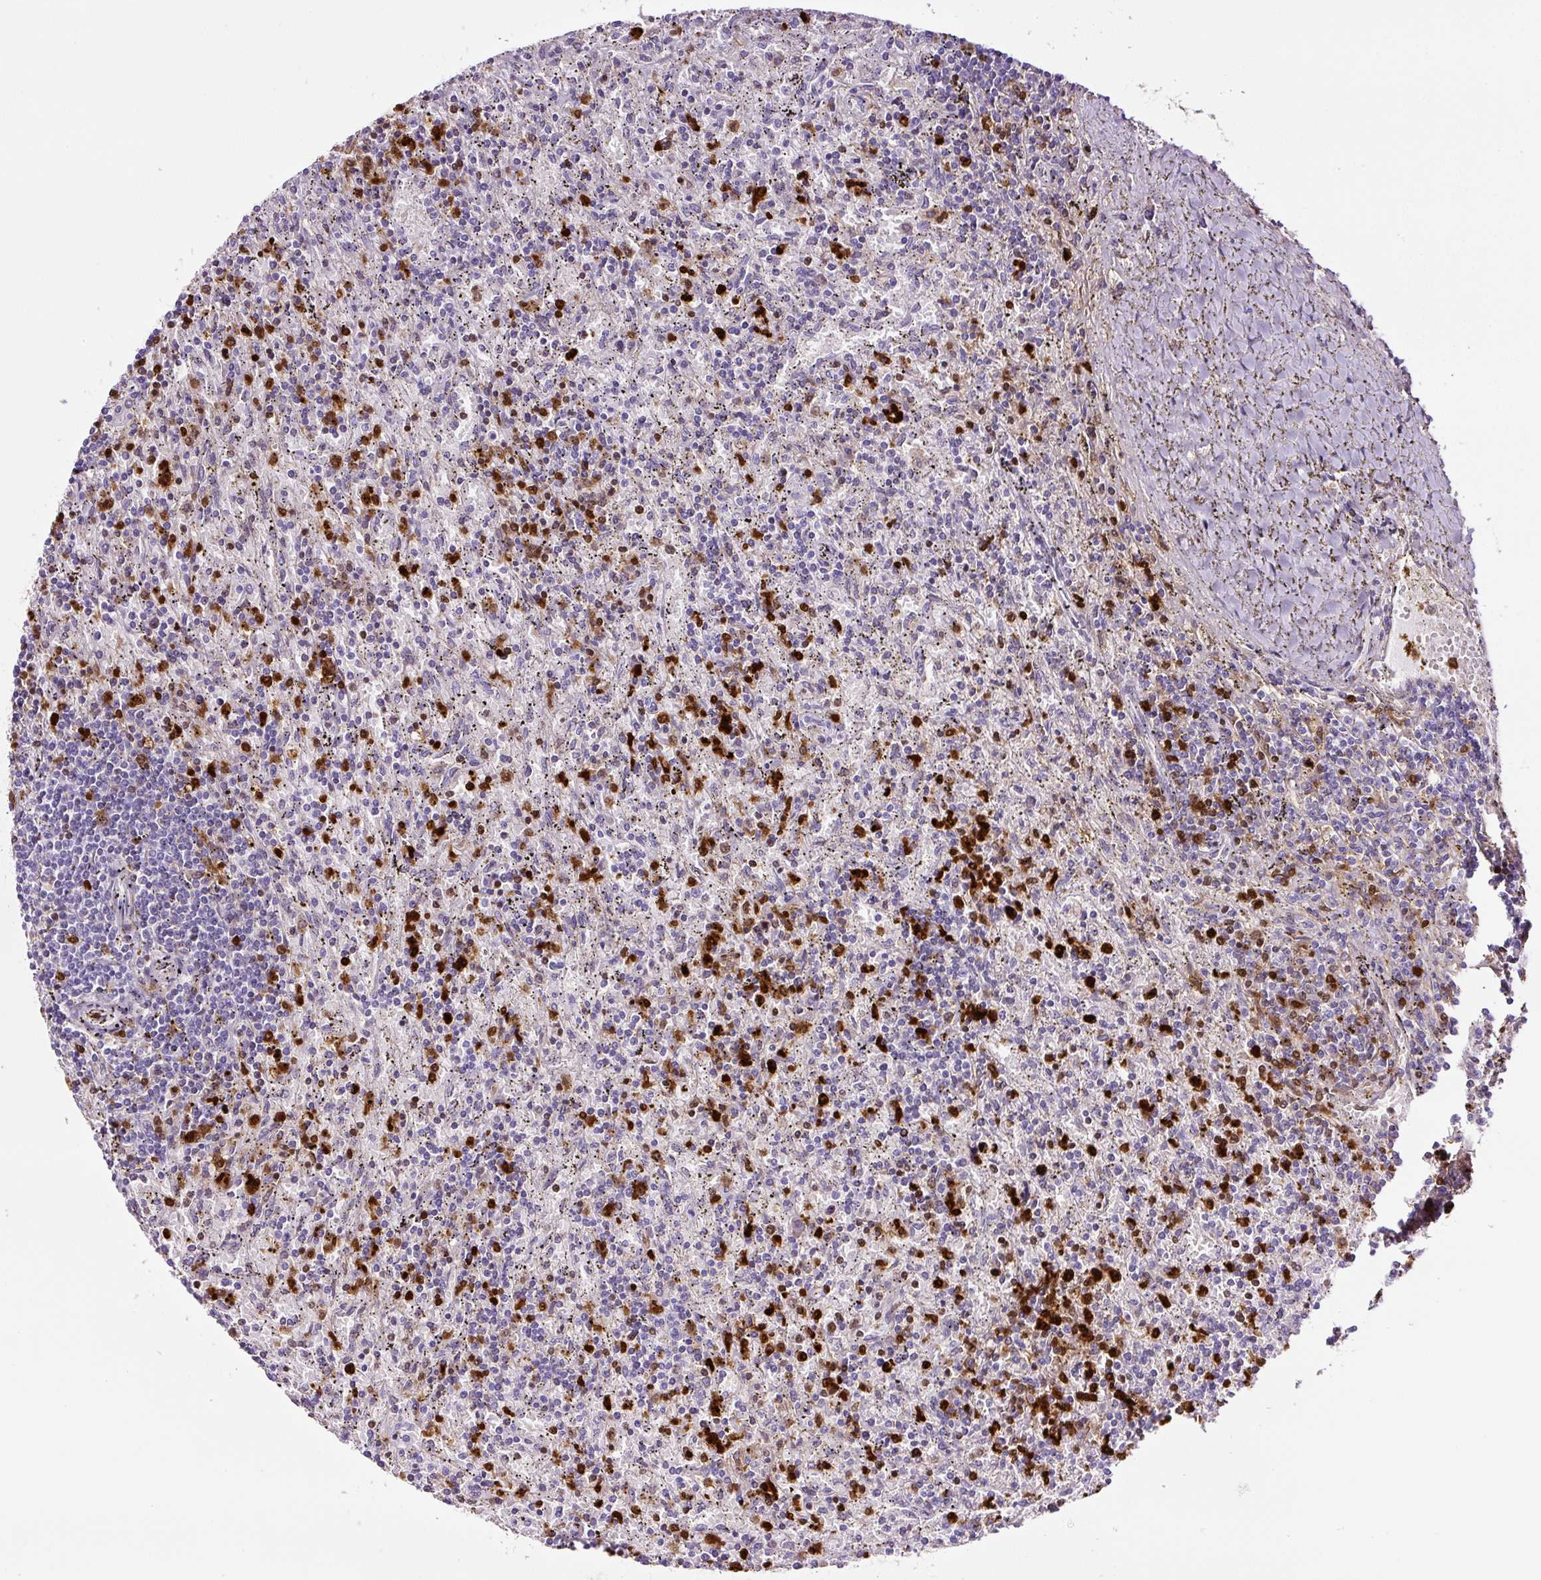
{"staining": {"intensity": "negative", "quantity": "none", "location": "none"}, "tissue": "lymphoma", "cell_type": "Tumor cells", "image_type": "cancer", "snomed": [{"axis": "morphology", "description": "Malignant lymphoma, non-Hodgkin's type, Low grade"}, {"axis": "topography", "description": "Spleen"}], "caption": "An image of human low-grade malignant lymphoma, non-Hodgkin's type is negative for staining in tumor cells. The staining is performed using DAB brown chromogen with nuclei counter-stained in using hematoxylin.", "gene": "ANXA1", "patient": {"sex": "male", "age": 76}}